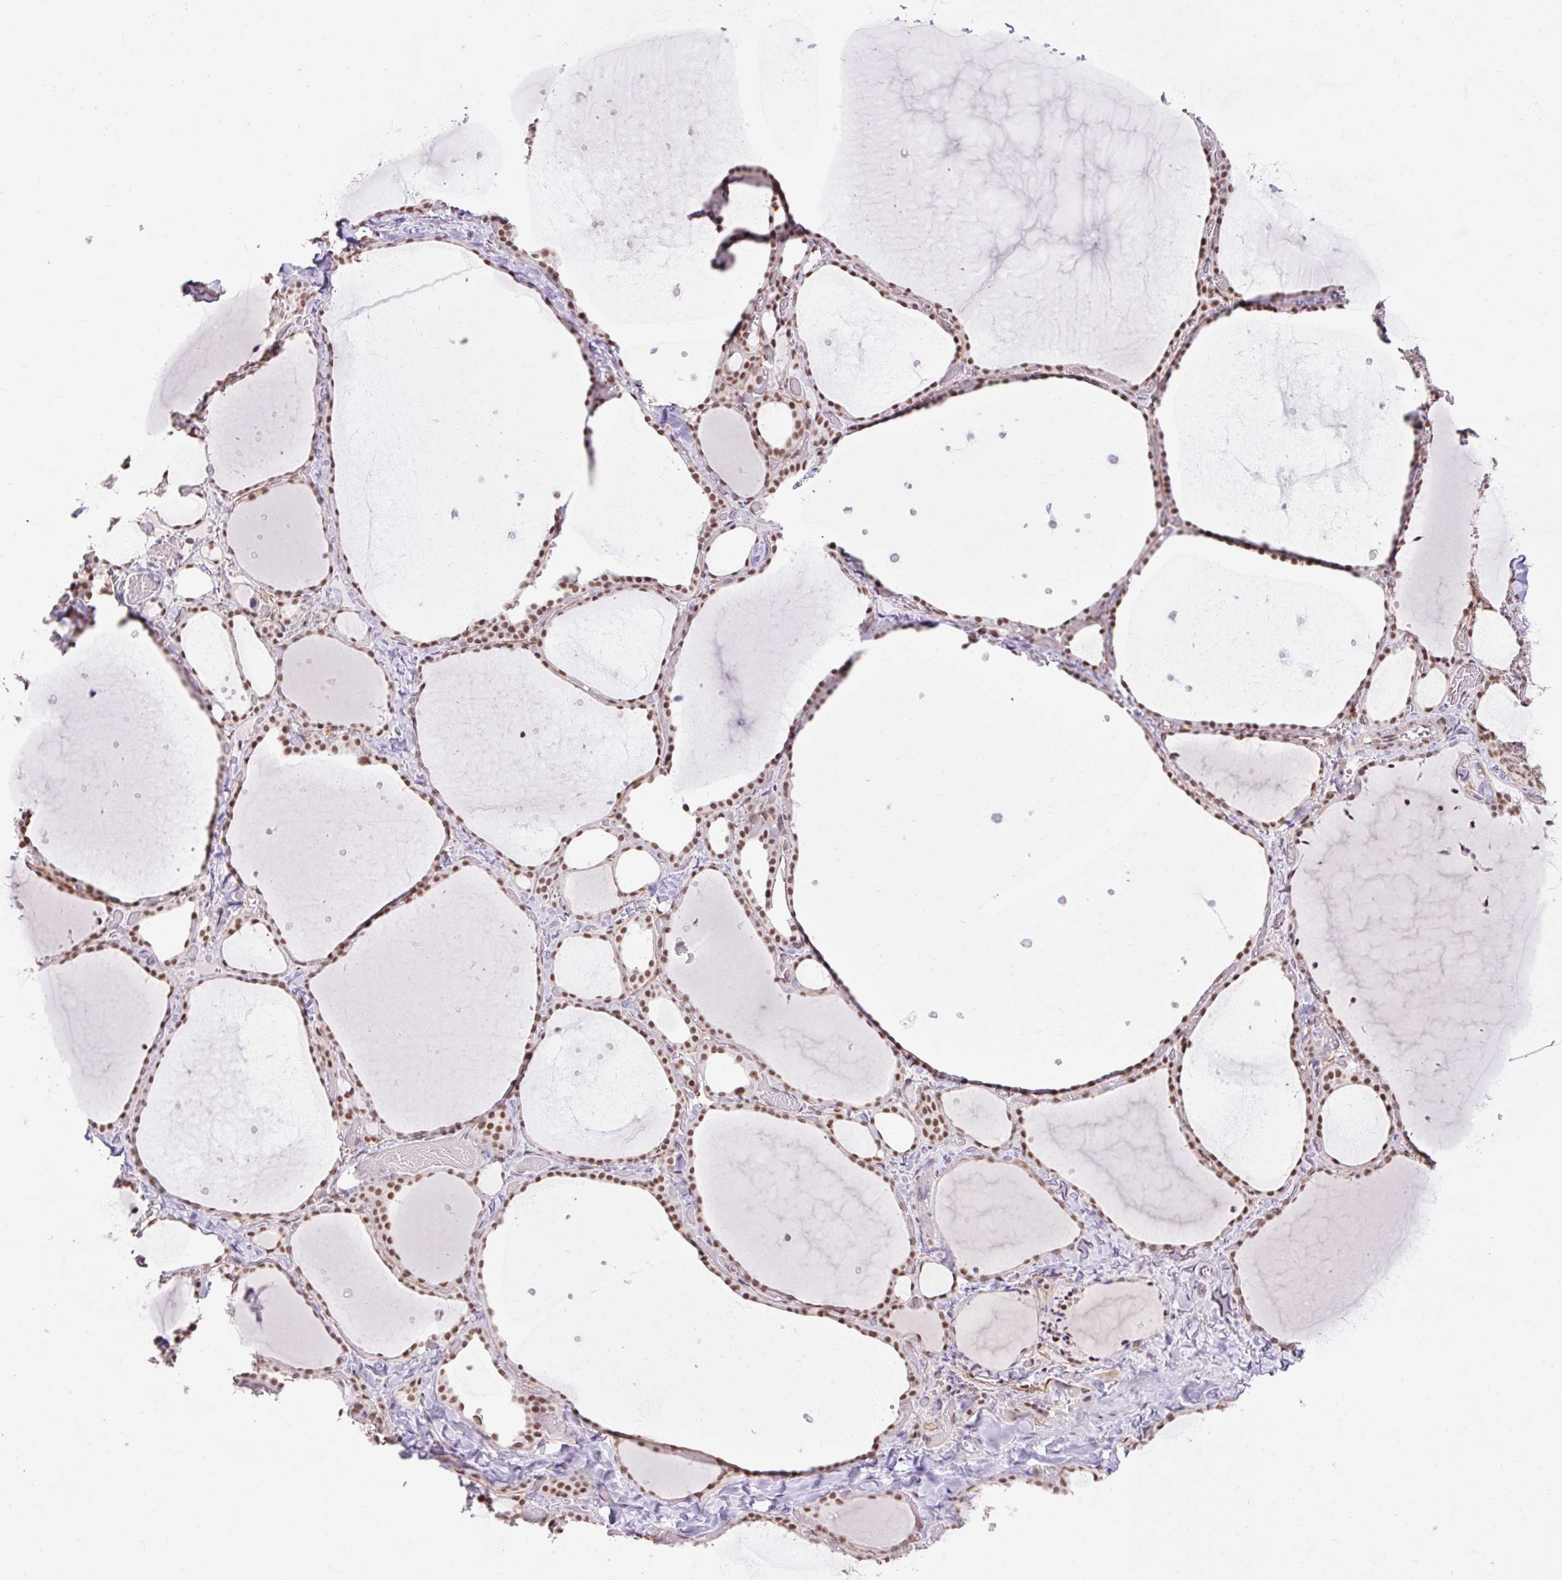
{"staining": {"intensity": "strong", "quantity": ">75%", "location": "nuclear"}, "tissue": "thyroid gland", "cell_type": "Glandular cells", "image_type": "normal", "snomed": [{"axis": "morphology", "description": "Normal tissue, NOS"}, {"axis": "topography", "description": "Thyroid gland"}], "caption": "IHC image of benign thyroid gland: thyroid gland stained using IHC displays high levels of strong protein expression localized specifically in the nuclear of glandular cells, appearing as a nuclear brown color.", "gene": "ENSG00000261832", "patient": {"sex": "female", "age": 36}}